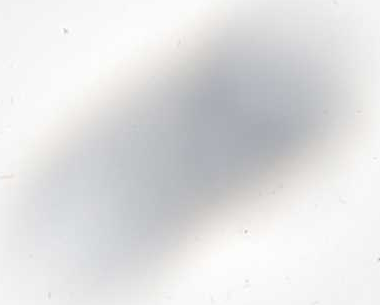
{"staining": {"intensity": "moderate", "quantity": ">75%", "location": "nuclear"}, "tissue": "pancreatic cancer", "cell_type": "Tumor cells", "image_type": "cancer", "snomed": [{"axis": "morphology", "description": "Adenocarcinoma, NOS"}, {"axis": "topography", "description": "Pancreas"}], "caption": "A medium amount of moderate nuclear staining is present in approximately >75% of tumor cells in adenocarcinoma (pancreatic) tissue.", "gene": "DDX21", "patient": {"sex": "female", "age": 61}}